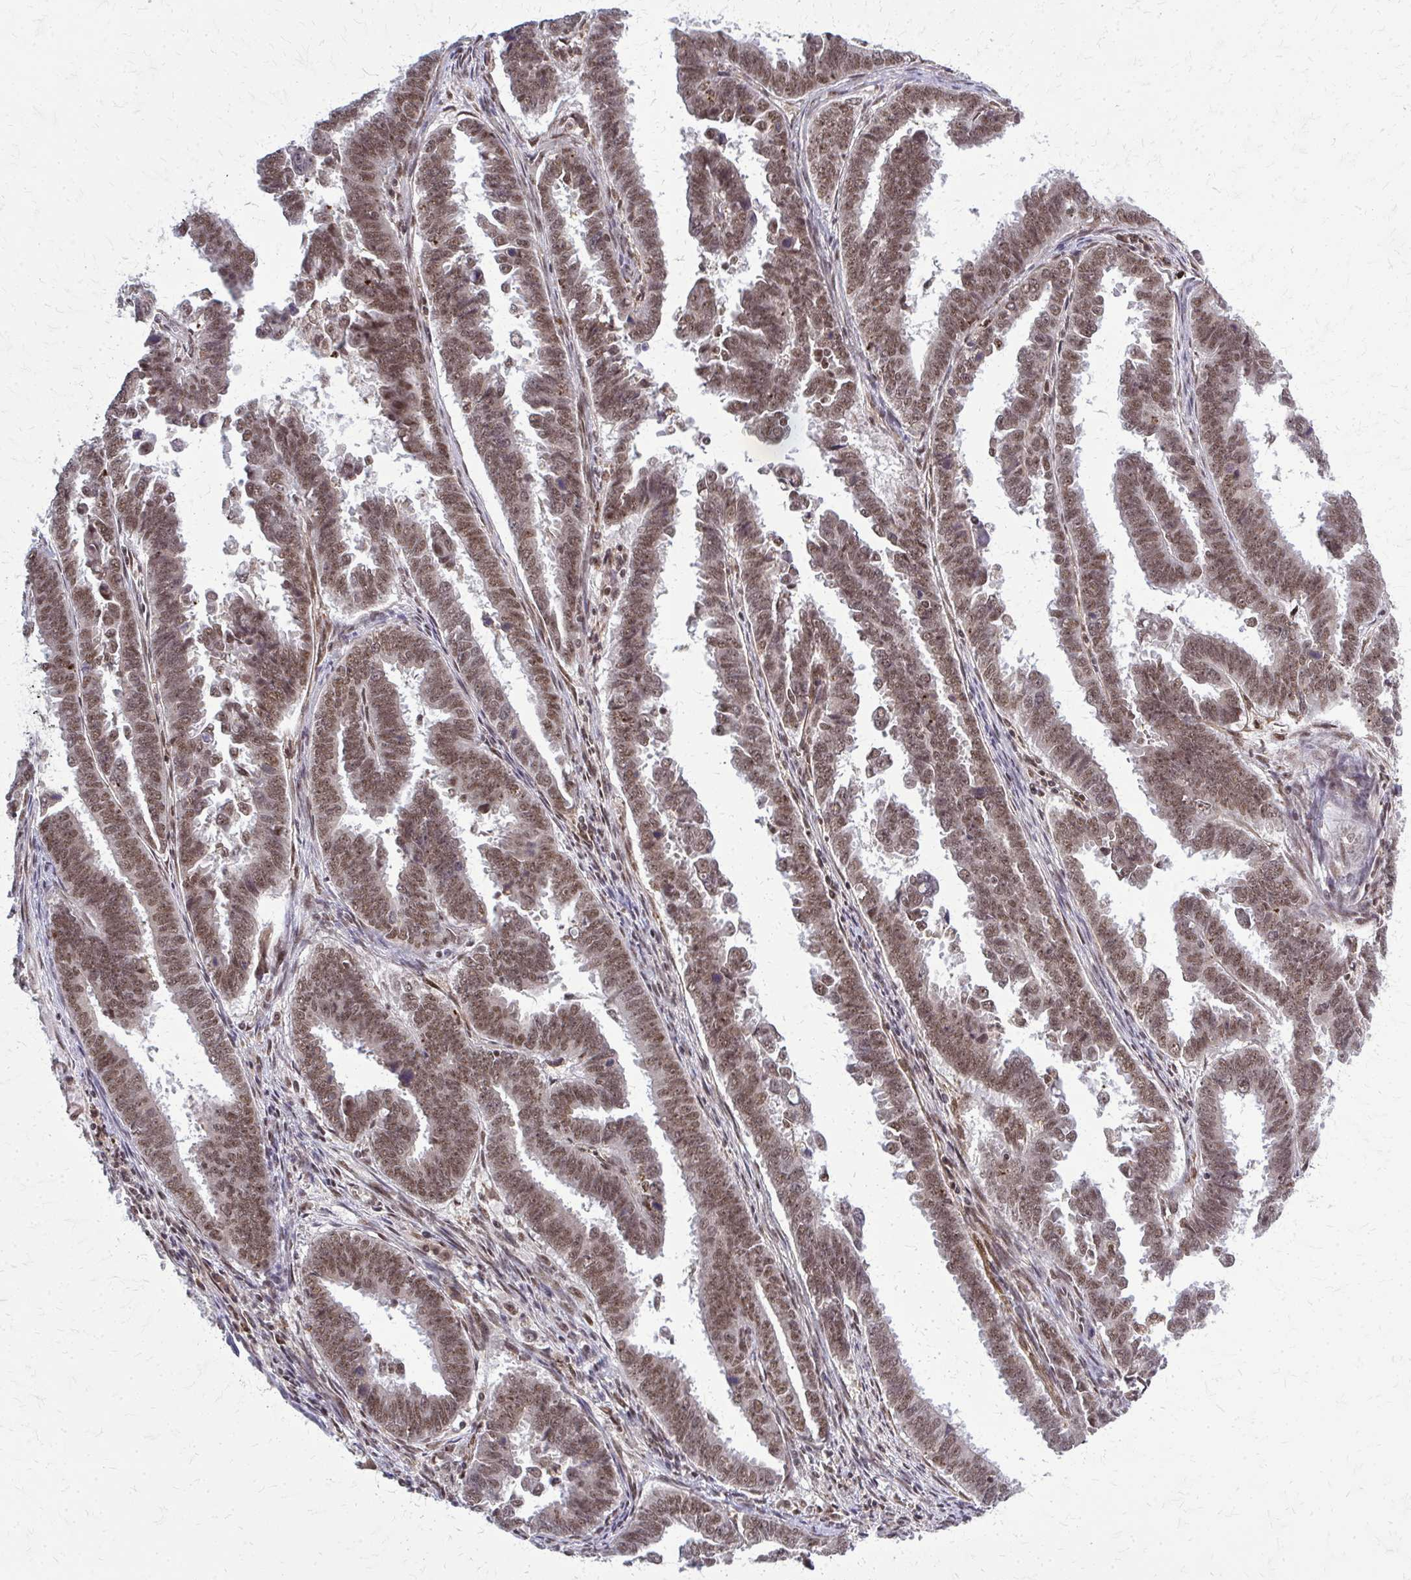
{"staining": {"intensity": "moderate", "quantity": ">75%", "location": "nuclear"}, "tissue": "endometrial cancer", "cell_type": "Tumor cells", "image_type": "cancer", "snomed": [{"axis": "morphology", "description": "Adenocarcinoma, NOS"}, {"axis": "topography", "description": "Endometrium"}], "caption": "Immunohistochemical staining of endometrial cancer reveals medium levels of moderate nuclear positivity in approximately >75% of tumor cells.", "gene": "HDAC3", "patient": {"sex": "female", "age": 75}}